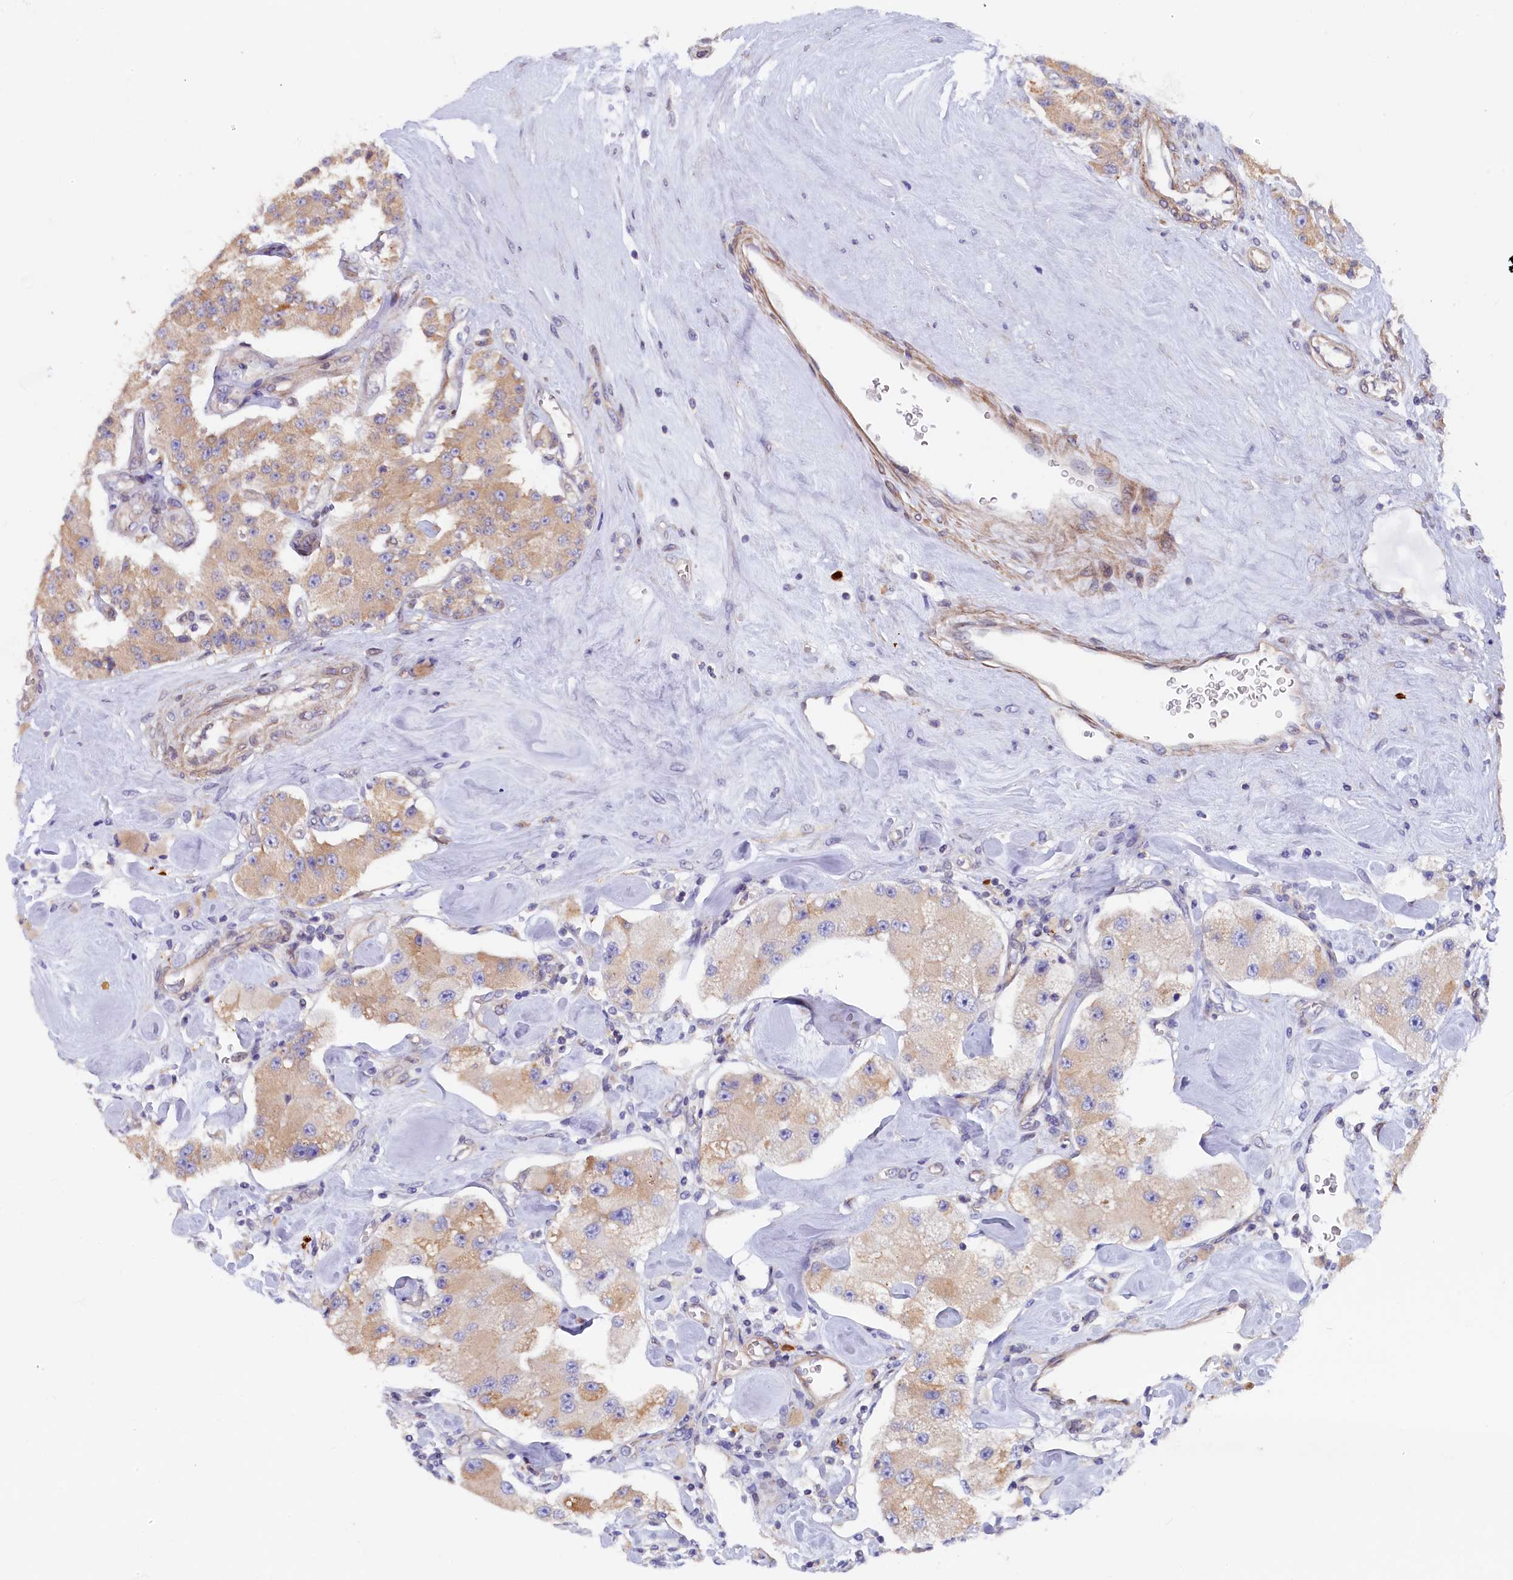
{"staining": {"intensity": "weak", "quantity": ">75%", "location": "cytoplasmic/membranous"}, "tissue": "carcinoid", "cell_type": "Tumor cells", "image_type": "cancer", "snomed": [{"axis": "morphology", "description": "Carcinoid, malignant, NOS"}, {"axis": "topography", "description": "Pancreas"}], "caption": "Tumor cells reveal low levels of weak cytoplasmic/membranous positivity in about >75% of cells in human carcinoid. Ihc stains the protein of interest in brown and the nuclei are stained blue.", "gene": "JPT2", "patient": {"sex": "male", "age": 41}}